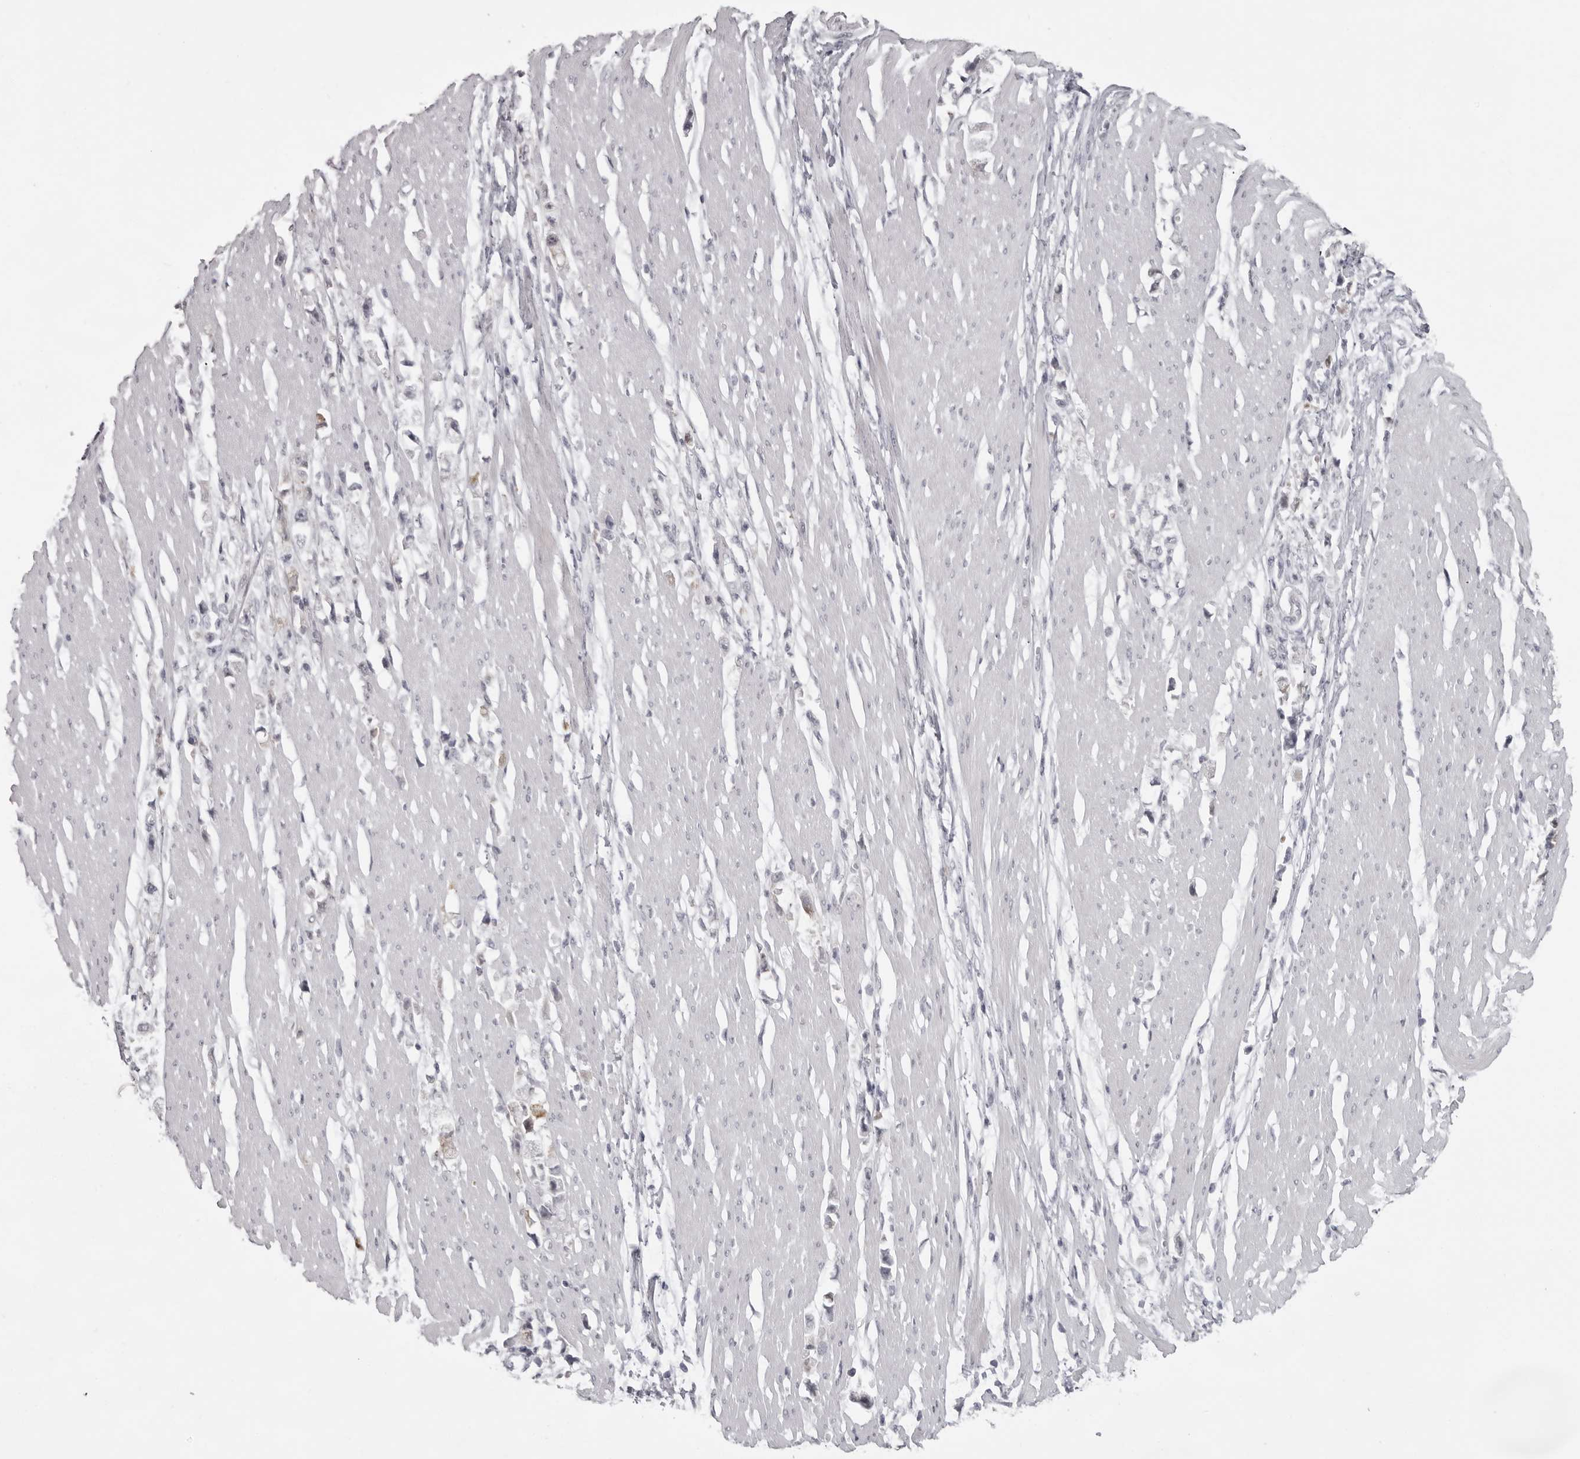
{"staining": {"intensity": "negative", "quantity": "none", "location": "none"}, "tissue": "stomach cancer", "cell_type": "Tumor cells", "image_type": "cancer", "snomed": [{"axis": "morphology", "description": "Adenocarcinoma, NOS"}, {"axis": "topography", "description": "Stomach"}], "caption": "This image is of stomach cancer stained with immunohistochemistry (IHC) to label a protein in brown with the nuclei are counter-stained blue. There is no positivity in tumor cells. The staining is performed using DAB brown chromogen with nuclei counter-stained in using hematoxylin.", "gene": "NUDT18", "patient": {"sex": "female", "age": 59}}